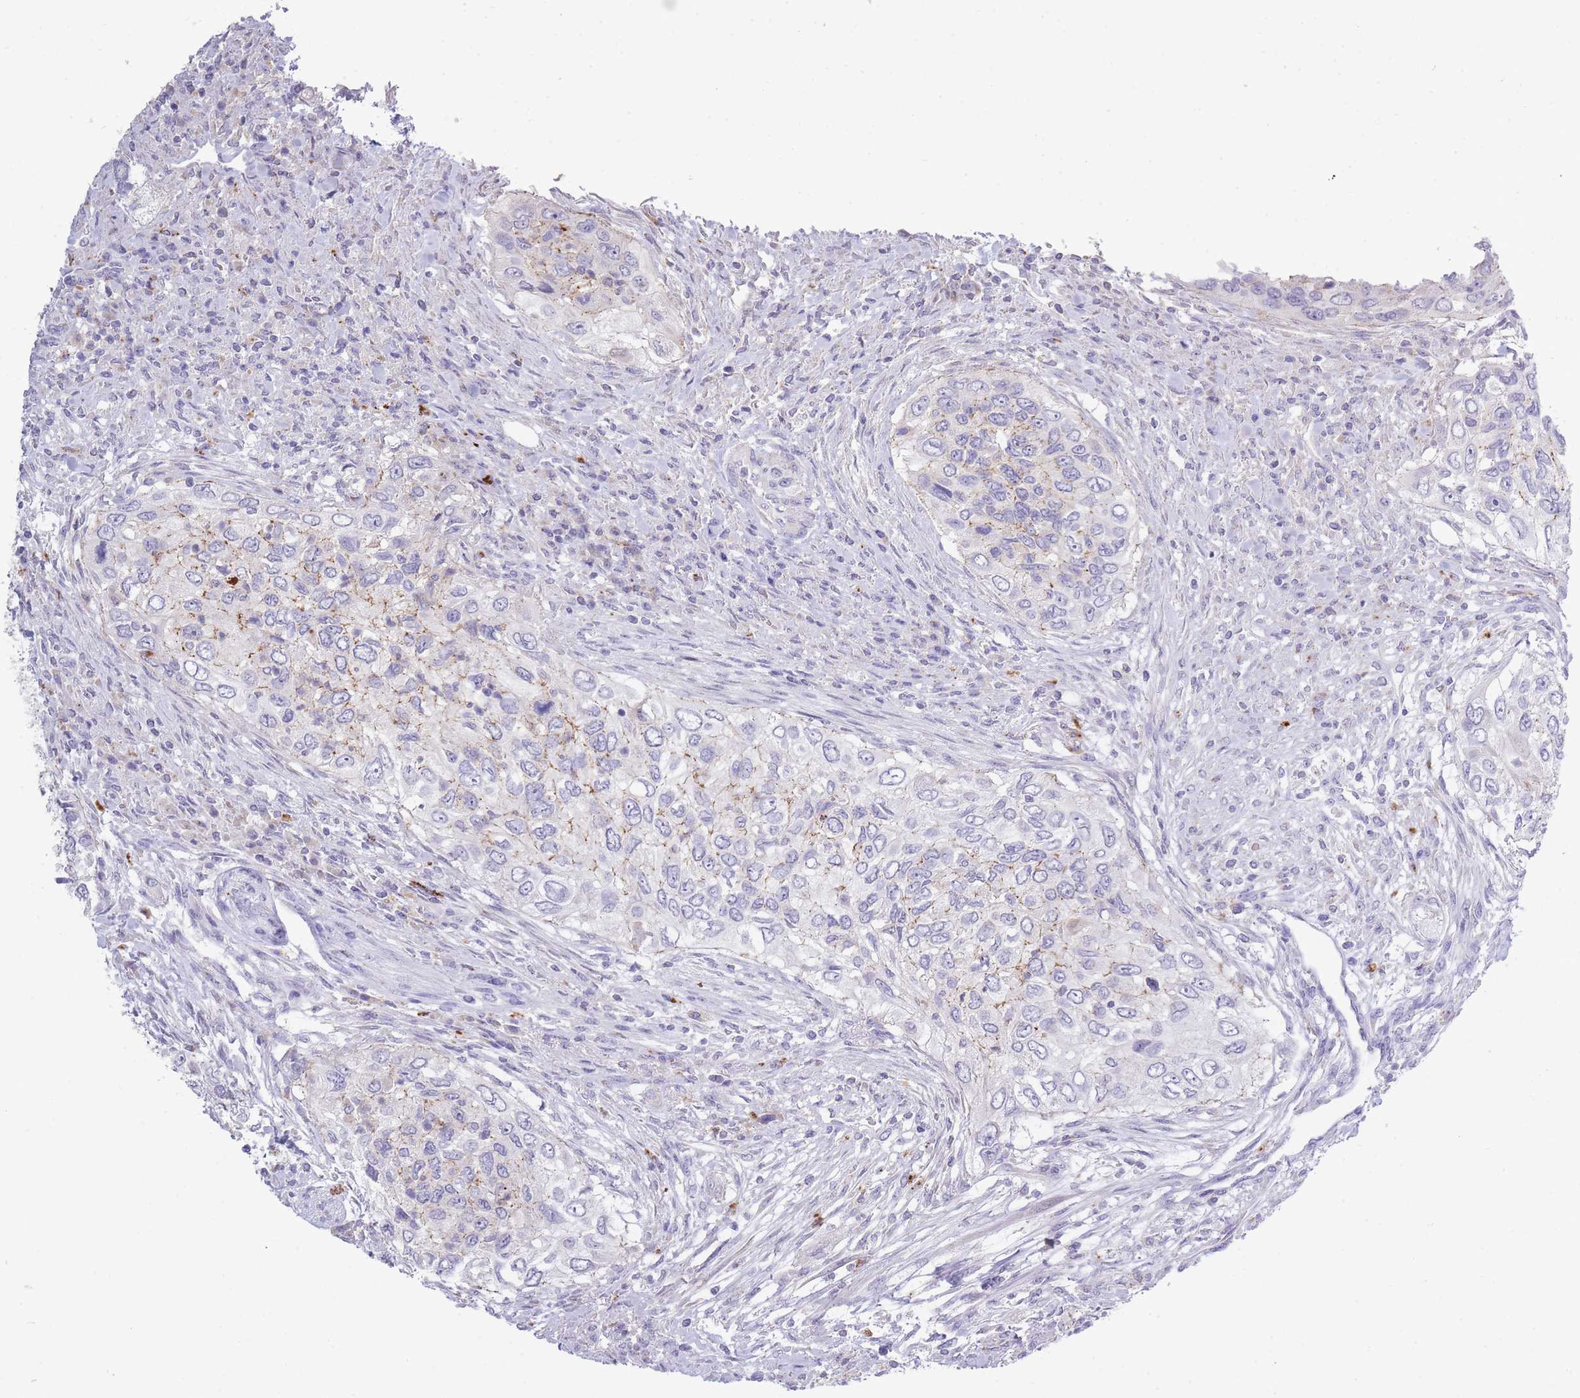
{"staining": {"intensity": "weak", "quantity": "<25%", "location": "cytoplasmic/membranous"}, "tissue": "urothelial cancer", "cell_type": "Tumor cells", "image_type": "cancer", "snomed": [{"axis": "morphology", "description": "Urothelial carcinoma, High grade"}, {"axis": "topography", "description": "Urinary bladder"}], "caption": "Urothelial carcinoma (high-grade) stained for a protein using immunohistochemistry (IHC) shows no expression tumor cells.", "gene": "TRIM61", "patient": {"sex": "female", "age": 60}}